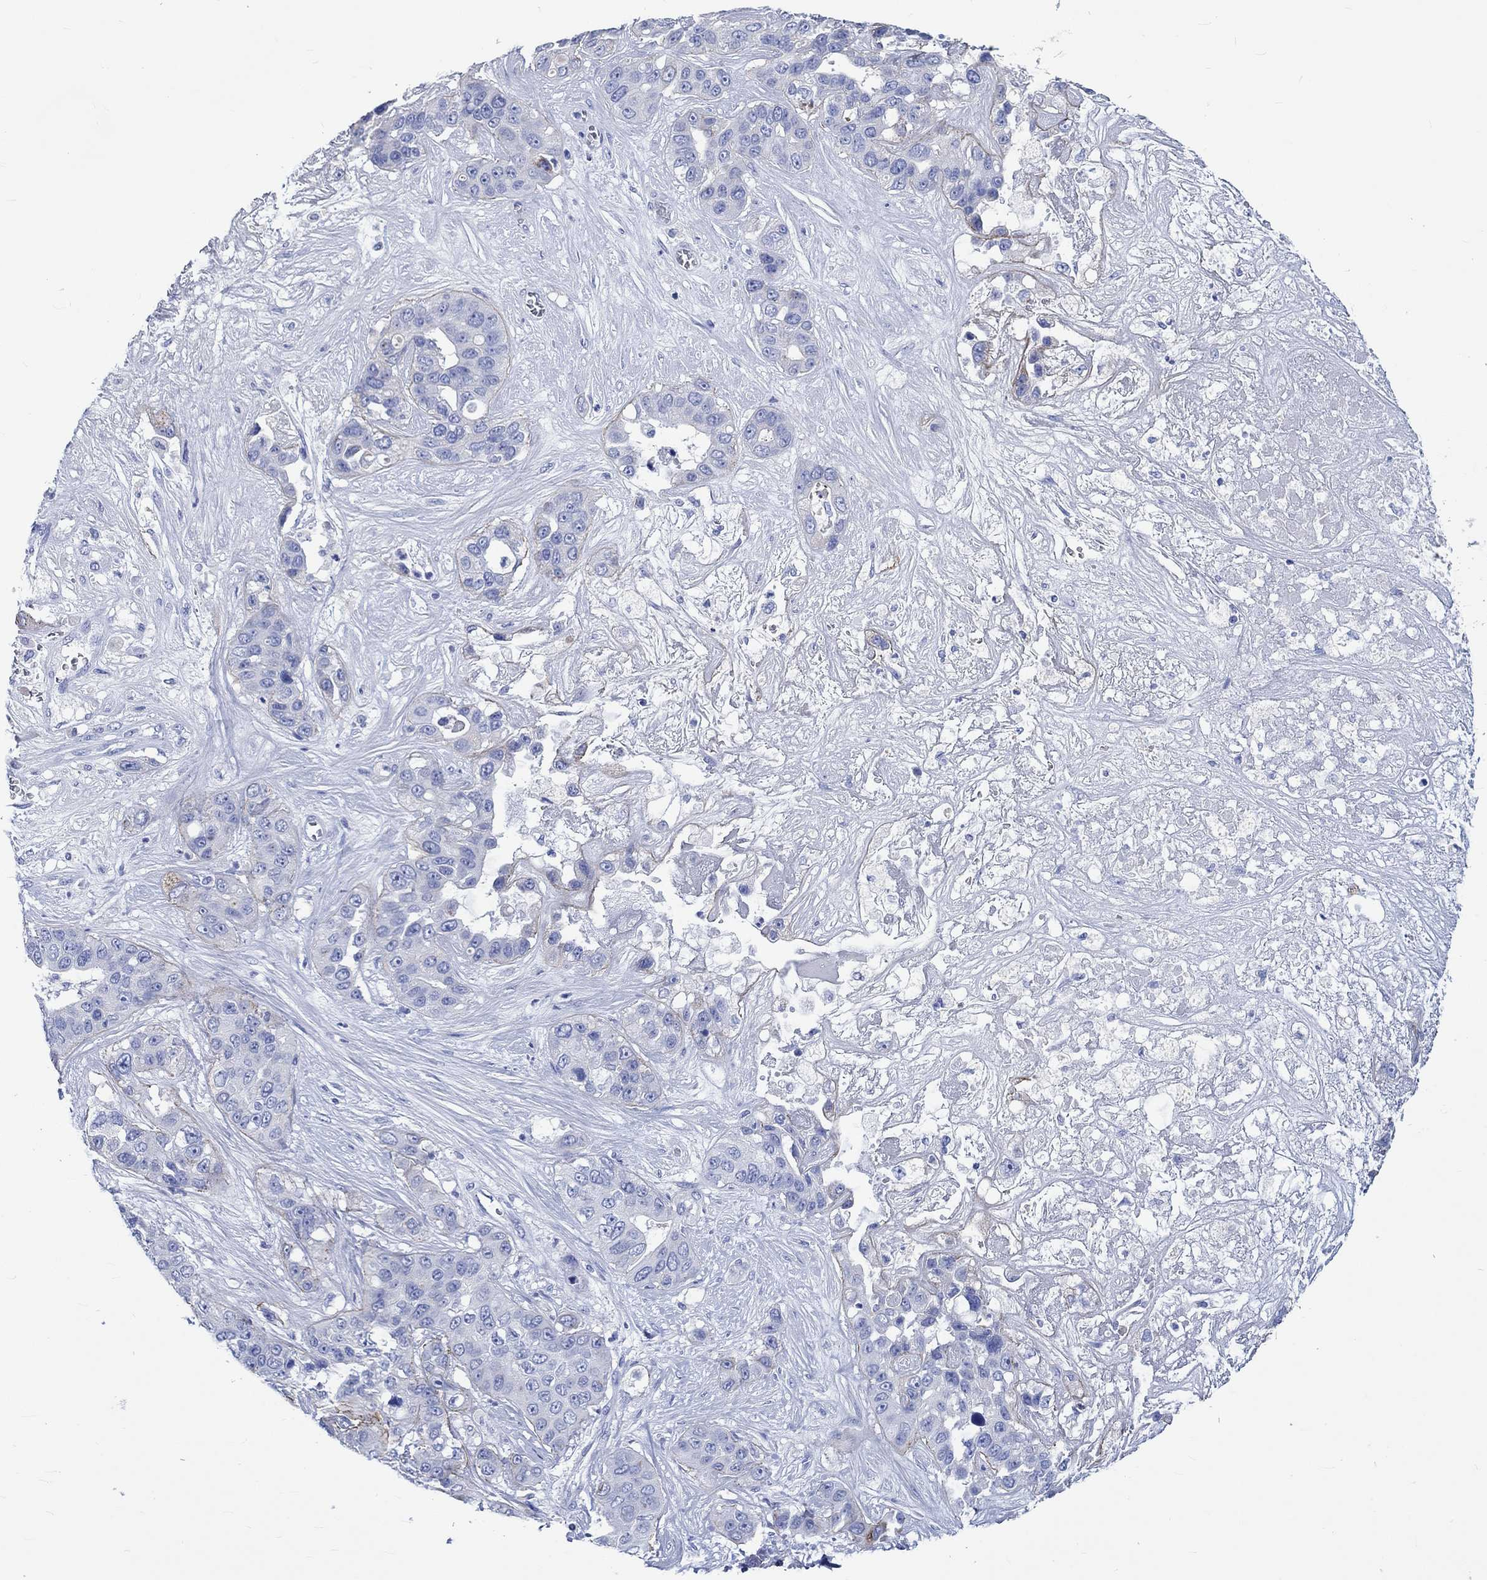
{"staining": {"intensity": "negative", "quantity": "none", "location": "none"}, "tissue": "liver cancer", "cell_type": "Tumor cells", "image_type": "cancer", "snomed": [{"axis": "morphology", "description": "Cholangiocarcinoma"}, {"axis": "topography", "description": "Liver"}], "caption": "IHC of human liver cholangiocarcinoma demonstrates no positivity in tumor cells.", "gene": "KLHL33", "patient": {"sex": "female", "age": 52}}